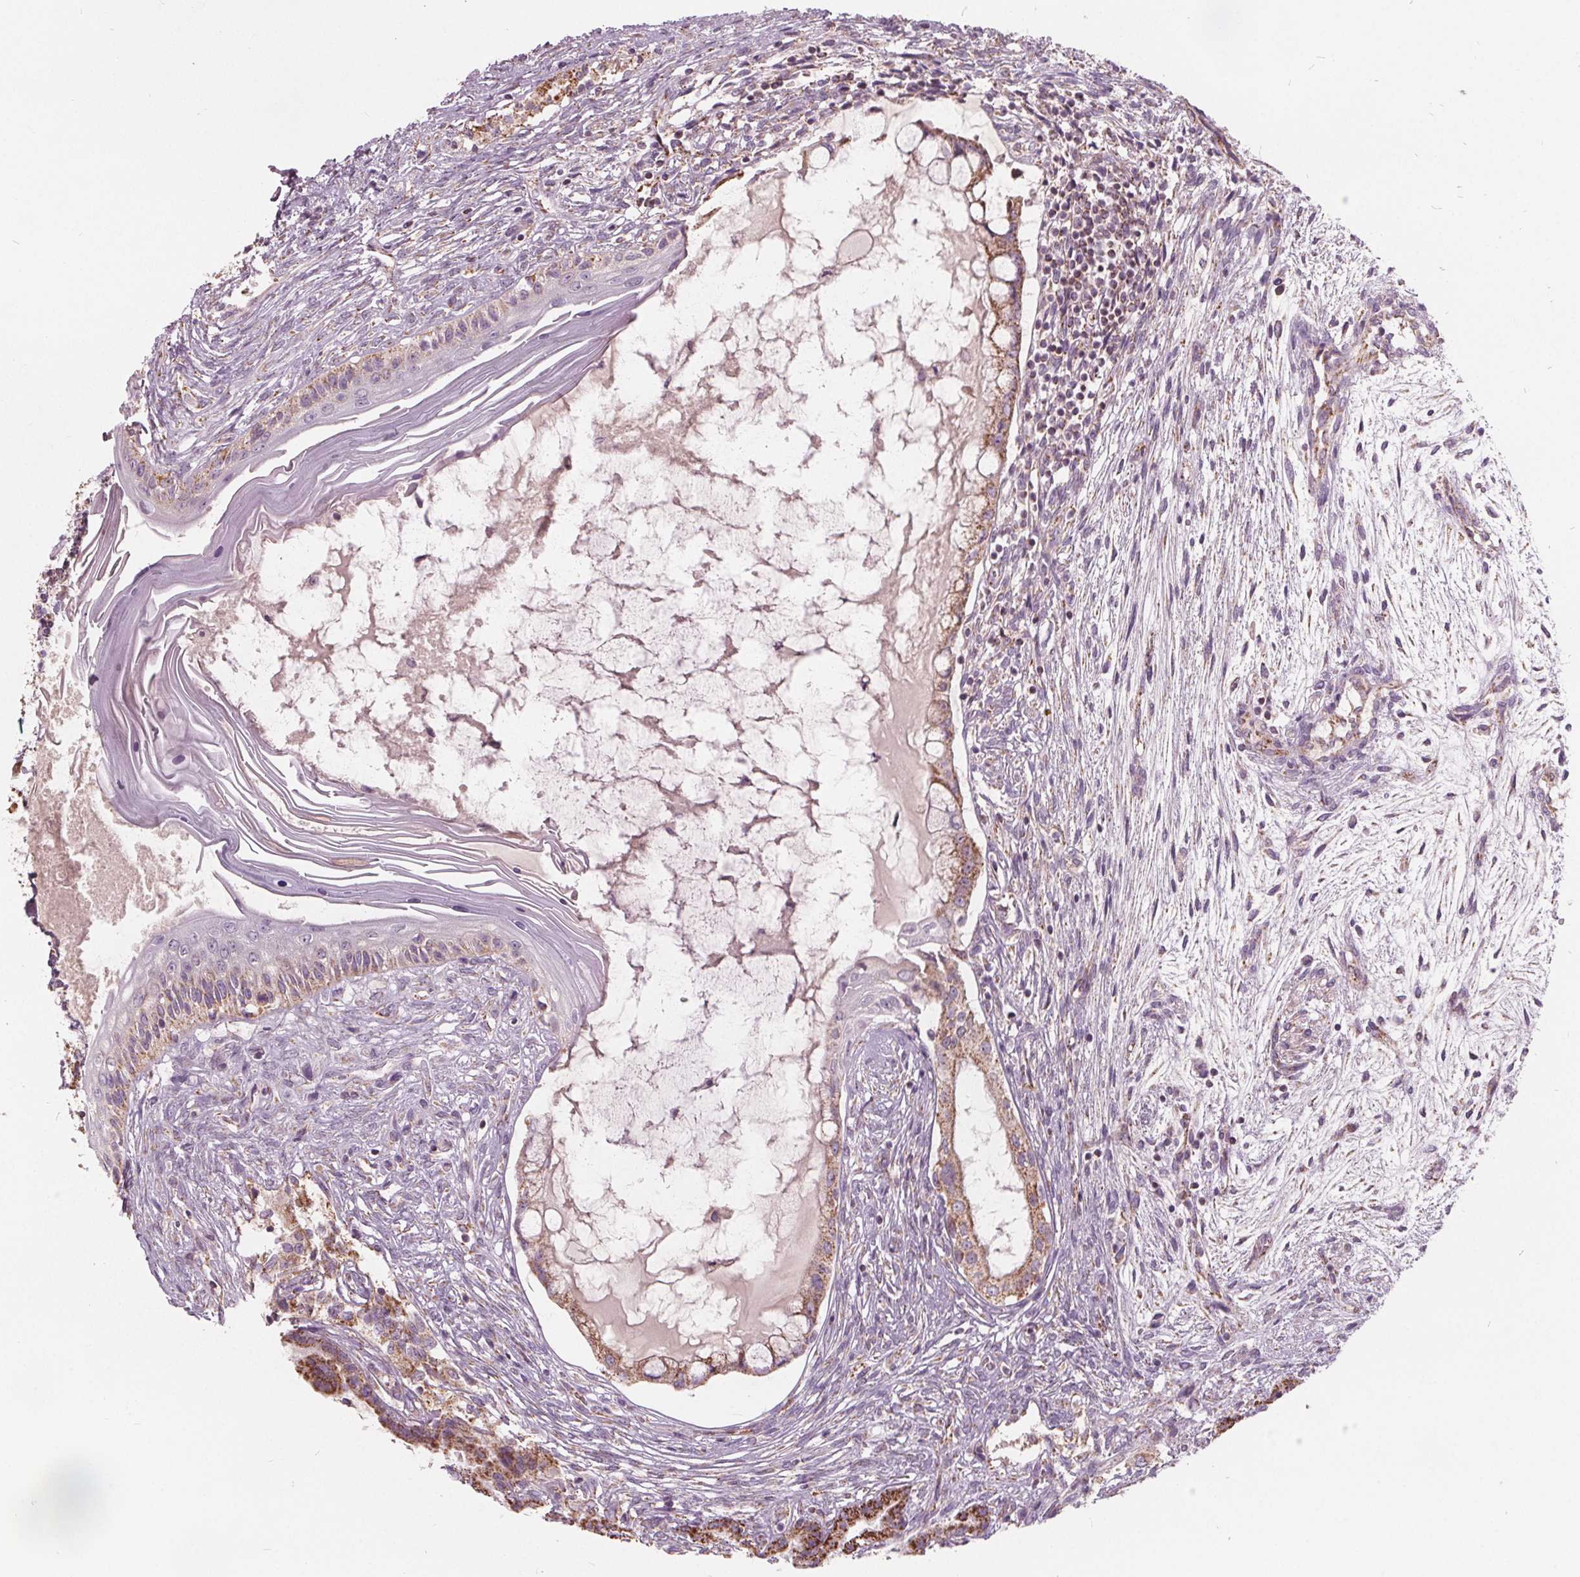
{"staining": {"intensity": "weak", "quantity": "25%-75%", "location": "cytoplasmic/membranous"}, "tissue": "testis cancer", "cell_type": "Tumor cells", "image_type": "cancer", "snomed": [{"axis": "morphology", "description": "Carcinoma, Embryonal, NOS"}, {"axis": "topography", "description": "Testis"}], "caption": "A photomicrograph of human testis embryonal carcinoma stained for a protein exhibits weak cytoplasmic/membranous brown staining in tumor cells.", "gene": "ECI2", "patient": {"sex": "male", "age": 37}}